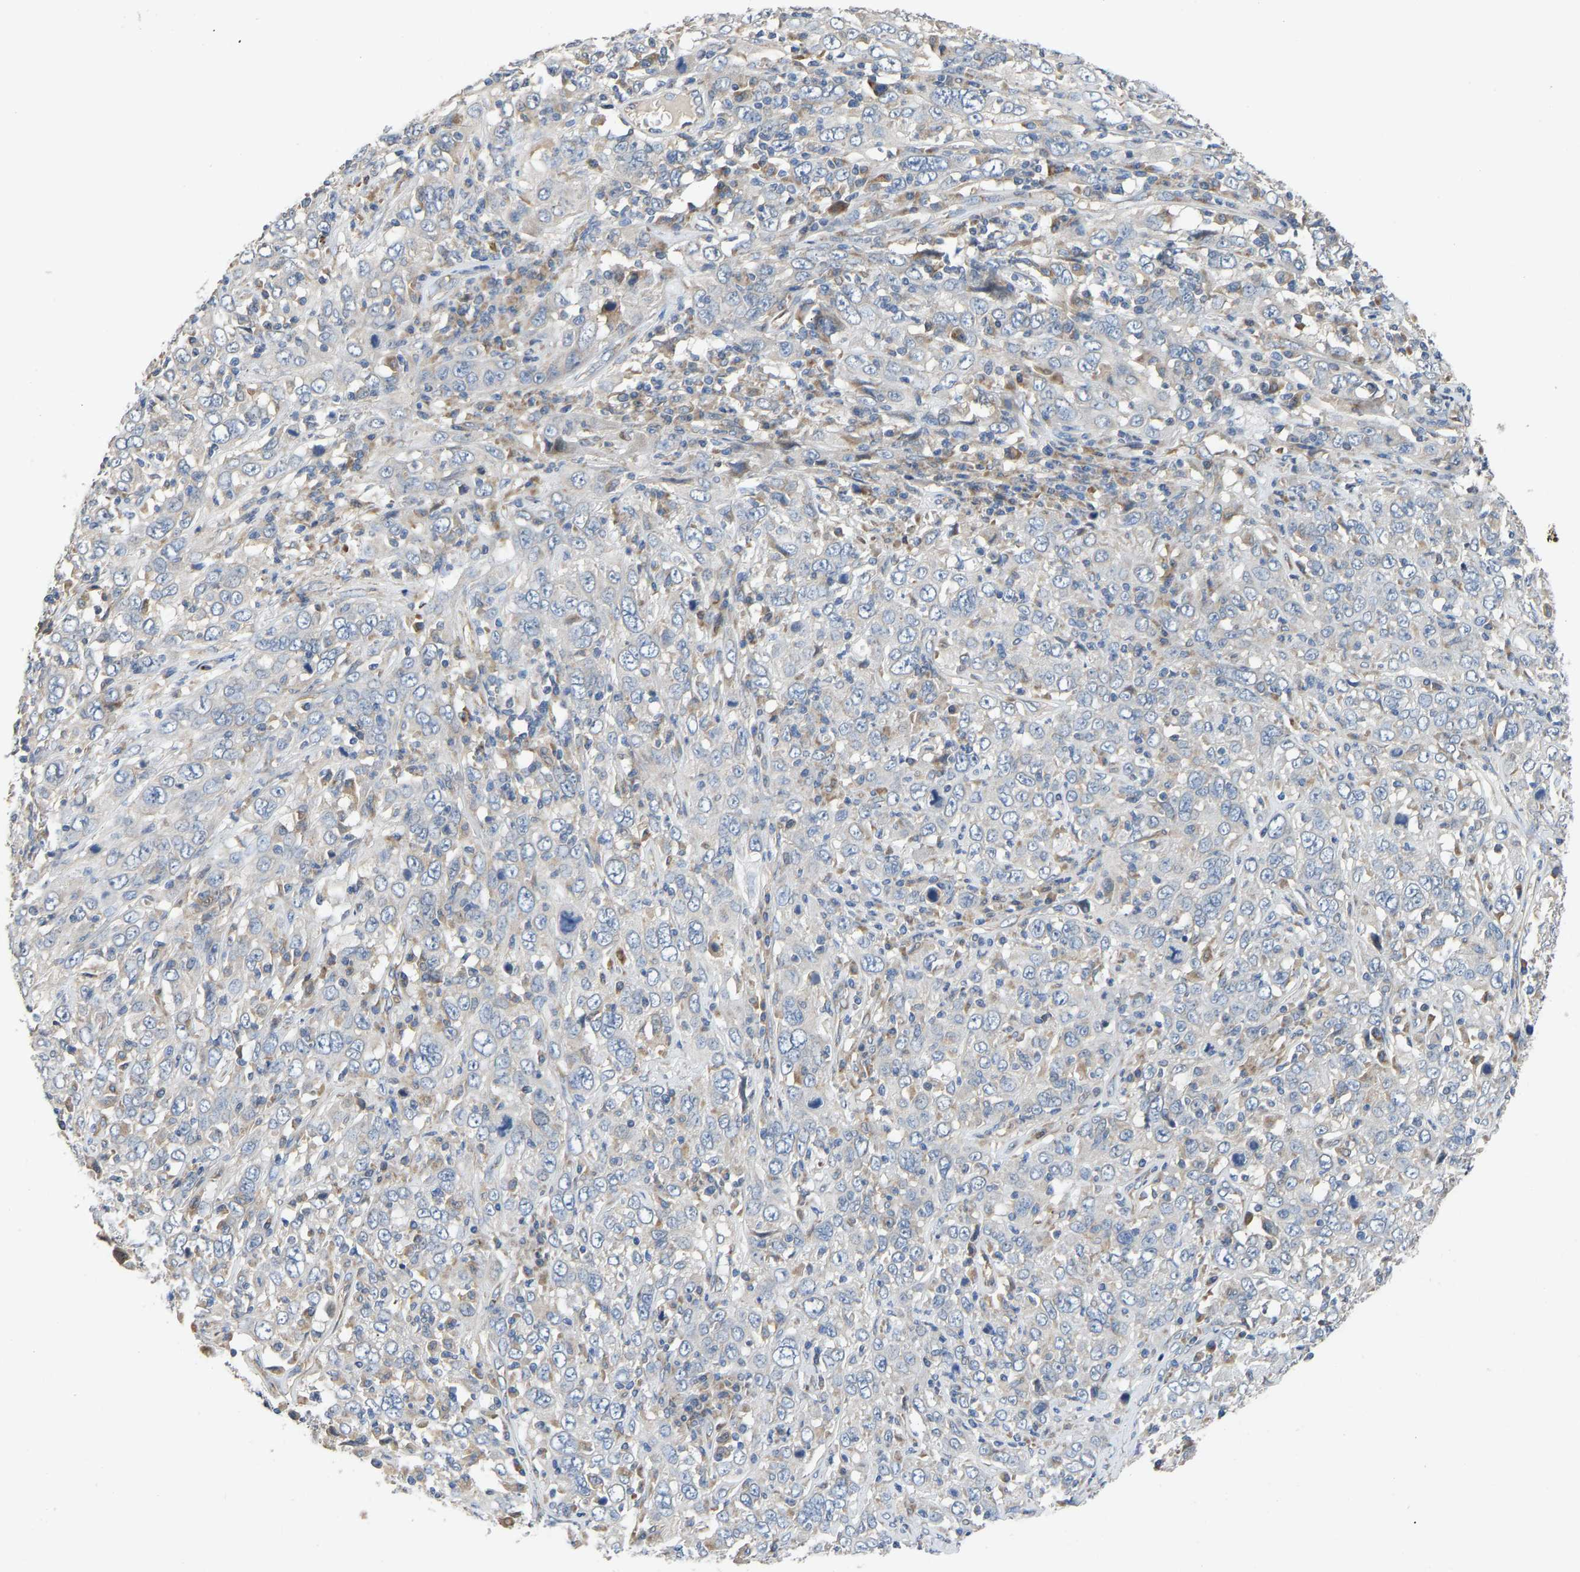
{"staining": {"intensity": "negative", "quantity": "none", "location": "none"}, "tissue": "cervical cancer", "cell_type": "Tumor cells", "image_type": "cancer", "snomed": [{"axis": "morphology", "description": "Squamous cell carcinoma, NOS"}, {"axis": "topography", "description": "Cervix"}], "caption": "IHC histopathology image of neoplastic tissue: human squamous cell carcinoma (cervical) stained with DAB demonstrates no significant protein expression in tumor cells.", "gene": "TMEM150A", "patient": {"sex": "female", "age": 46}}